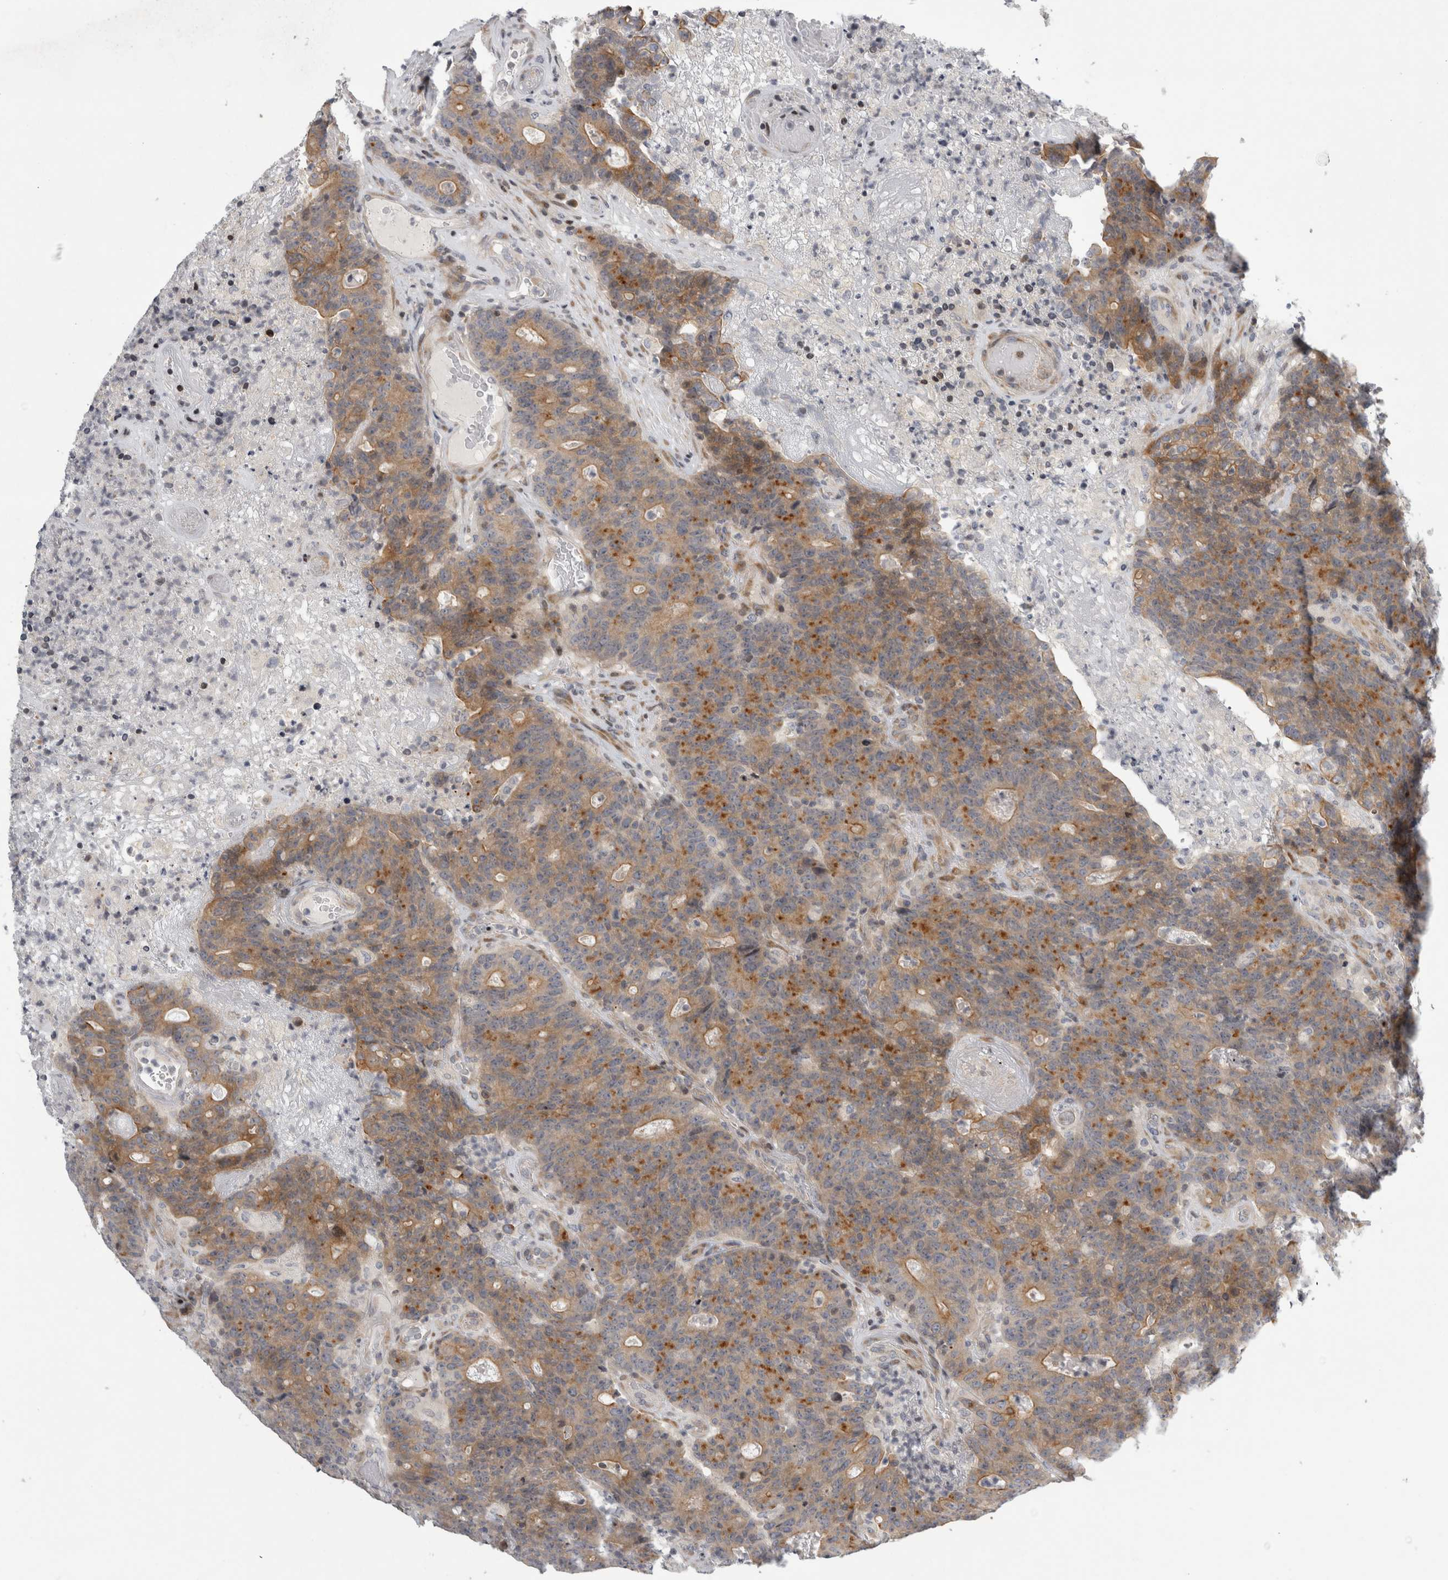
{"staining": {"intensity": "moderate", "quantity": ">75%", "location": "cytoplasmic/membranous"}, "tissue": "colorectal cancer", "cell_type": "Tumor cells", "image_type": "cancer", "snomed": [{"axis": "morphology", "description": "Normal tissue, NOS"}, {"axis": "morphology", "description": "Adenocarcinoma, NOS"}, {"axis": "topography", "description": "Colon"}], "caption": "High-power microscopy captured an immunohistochemistry photomicrograph of colorectal cancer, revealing moderate cytoplasmic/membranous expression in approximately >75% of tumor cells. (DAB (3,3'-diaminobenzidine) IHC with brightfield microscopy, high magnification).", "gene": "UTP25", "patient": {"sex": "female", "age": 75}}